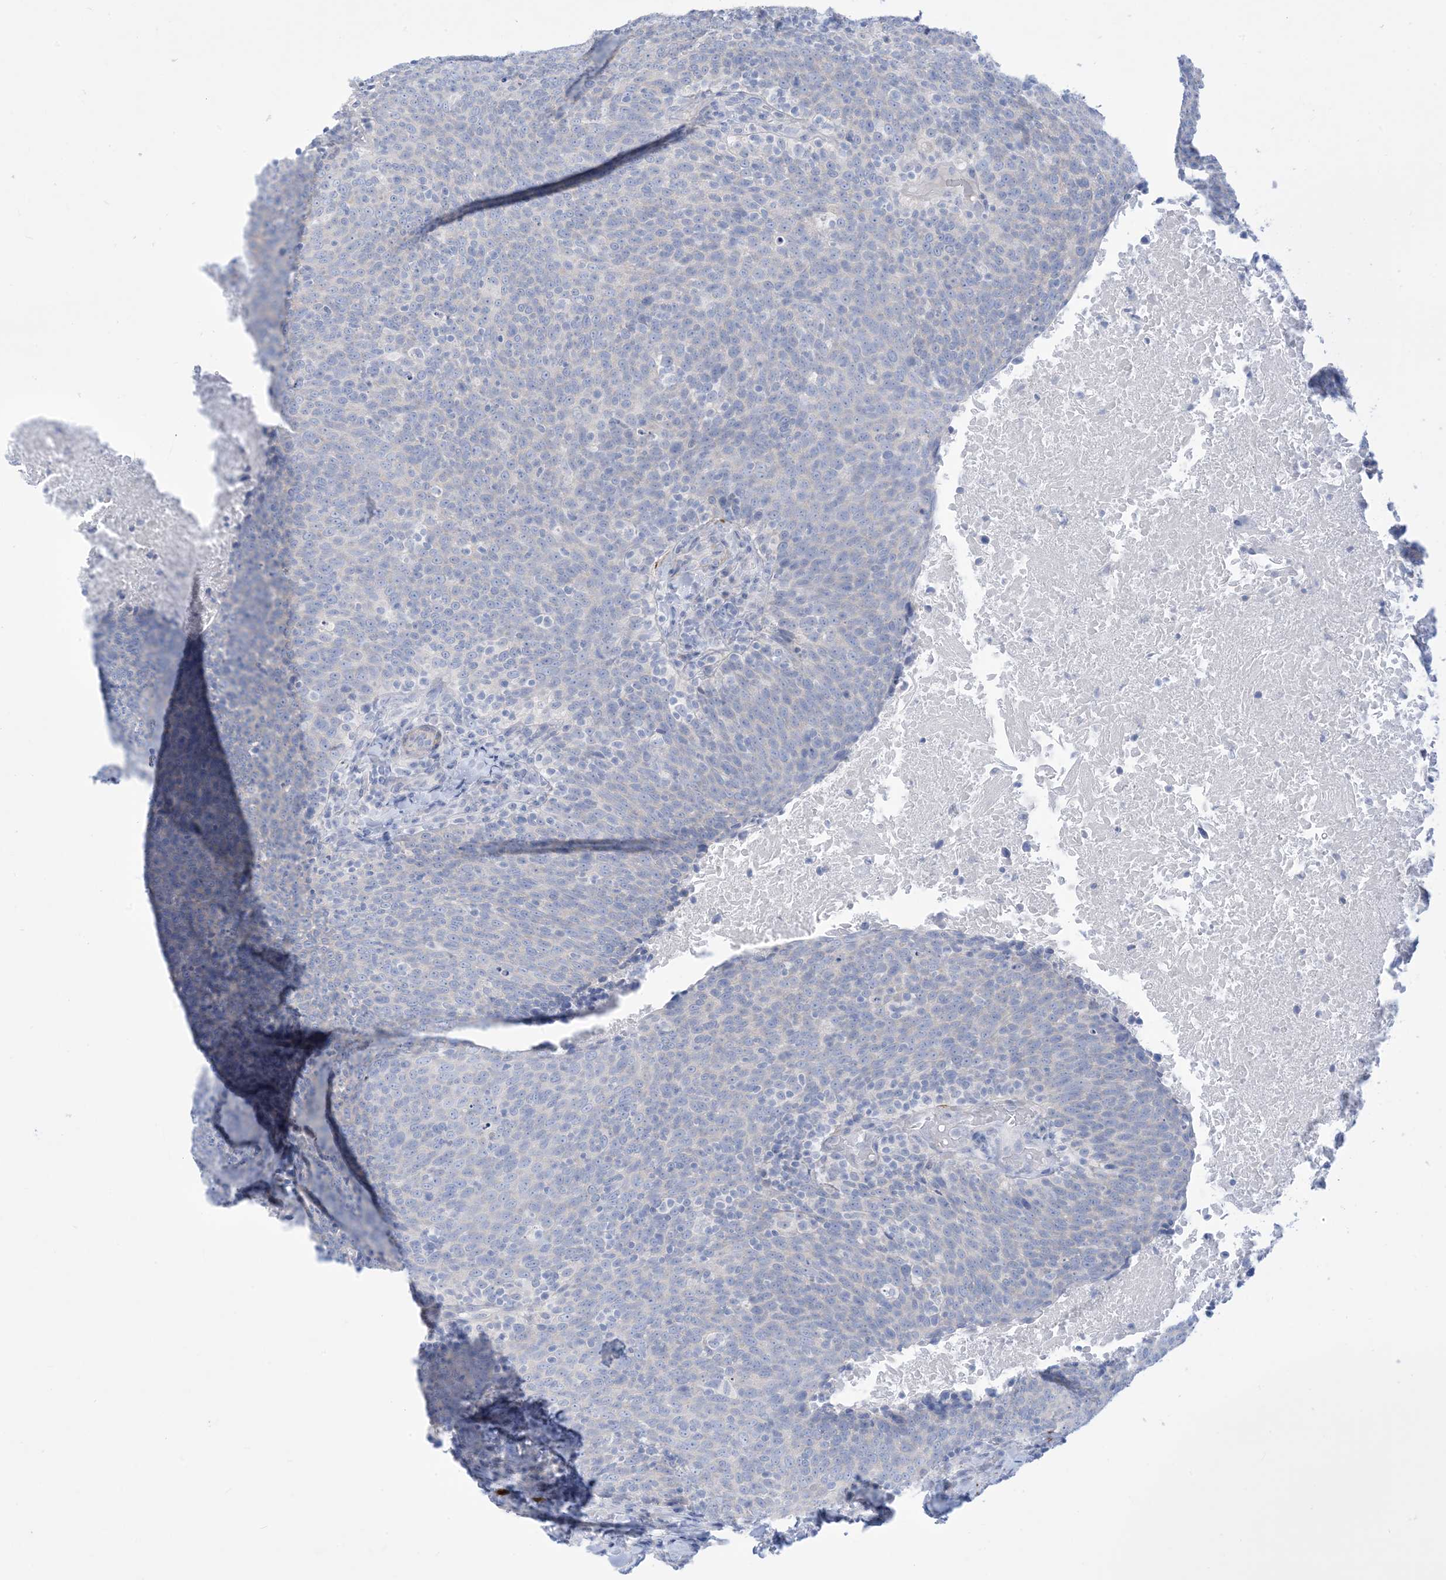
{"staining": {"intensity": "negative", "quantity": "none", "location": "none"}, "tissue": "head and neck cancer", "cell_type": "Tumor cells", "image_type": "cancer", "snomed": [{"axis": "morphology", "description": "Squamous cell carcinoma, NOS"}, {"axis": "morphology", "description": "Squamous cell carcinoma, metastatic, NOS"}, {"axis": "topography", "description": "Lymph node"}, {"axis": "topography", "description": "Head-Neck"}], "caption": "Immunohistochemistry (IHC) micrograph of neoplastic tissue: head and neck cancer (metastatic squamous cell carcinoma) stained with DAB (3,3'-diaminobenzidine) displays no significant protein staining in tumor cells. Nuclei are stained in blue.", "gene": "MARS2", "patient": {"sex": "male", "age": 62}}